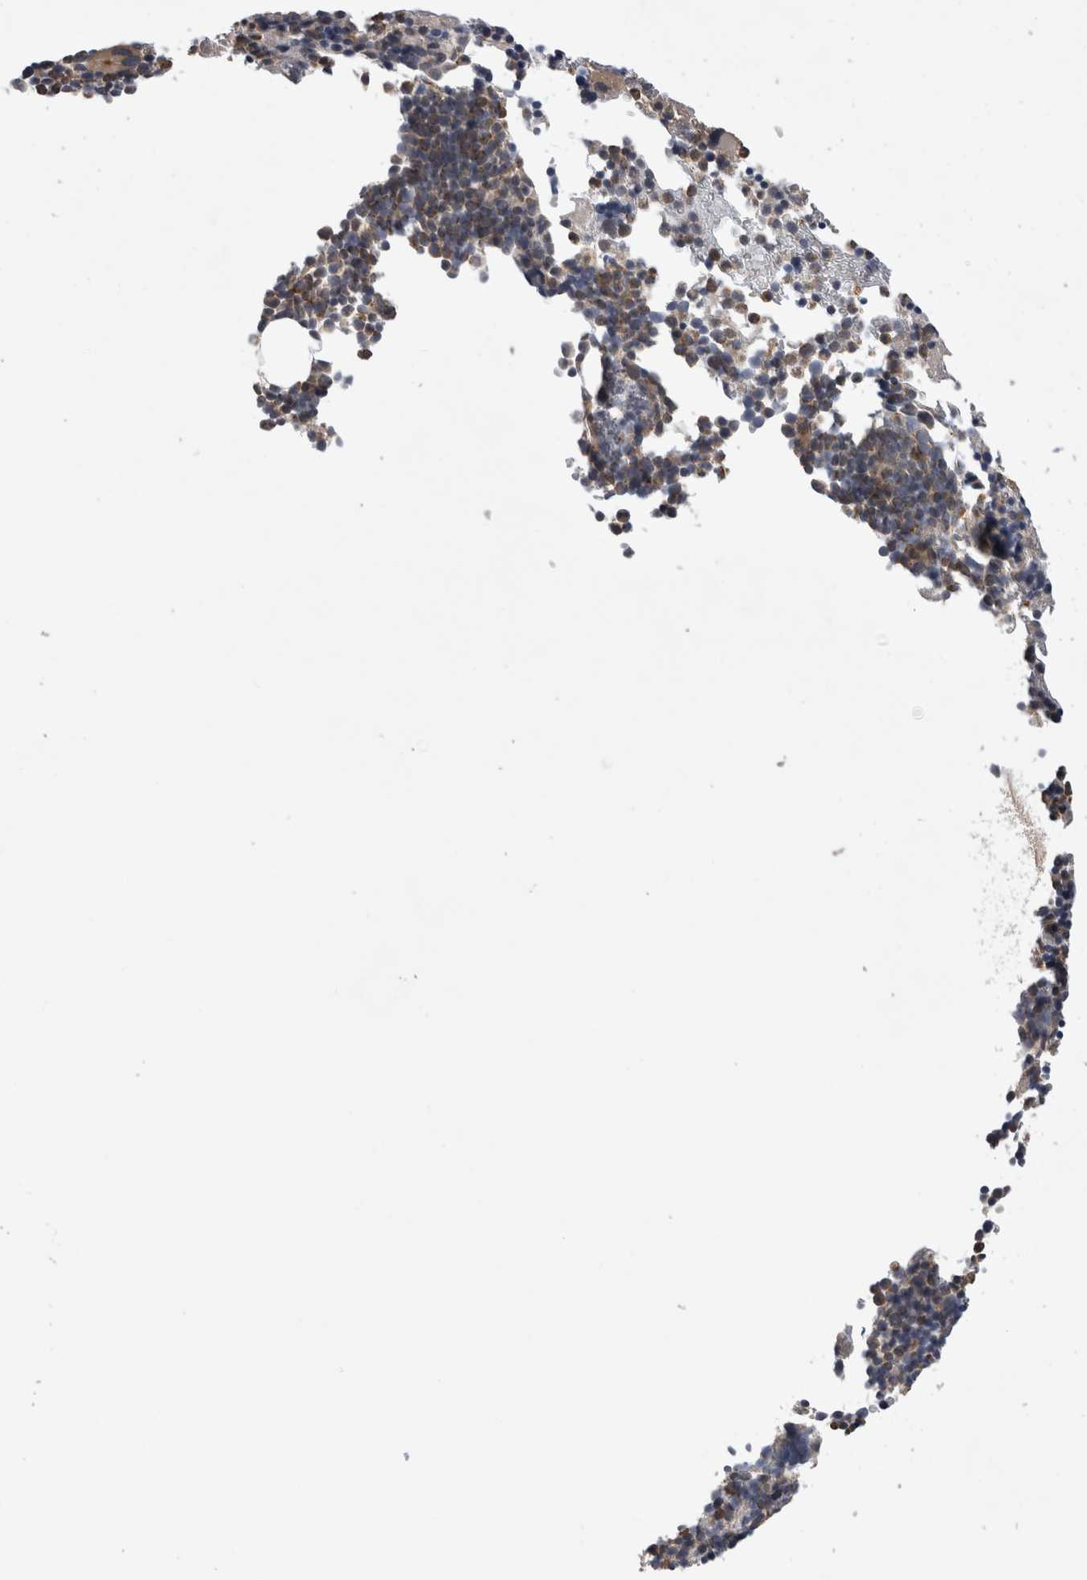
{"staining": {"intensity": "weak", "quantity": "25%-75%", "location": "cytoplasmic/membranous"}, "tissue": "bone marrow", "cell_type": "Hematopoietic cells", "image_type": "normal", "snomed": [{"axis": "morphology", "description": "Normal tissue, NOS"}, {"axis": "morphology", "description": "Inflammation, NOS"}, {"axis": "topography", "description": "Bone marrow"}], "caption": "About 25%-75% of hematopoietic cells in unremarkable bone marrow reveal weak cytoplasmic/membranous protein staining as visualized by brown immunohistochemical staining.", "gene": "KCNIP1", "patient": {"sex": "male", "age": 31}}